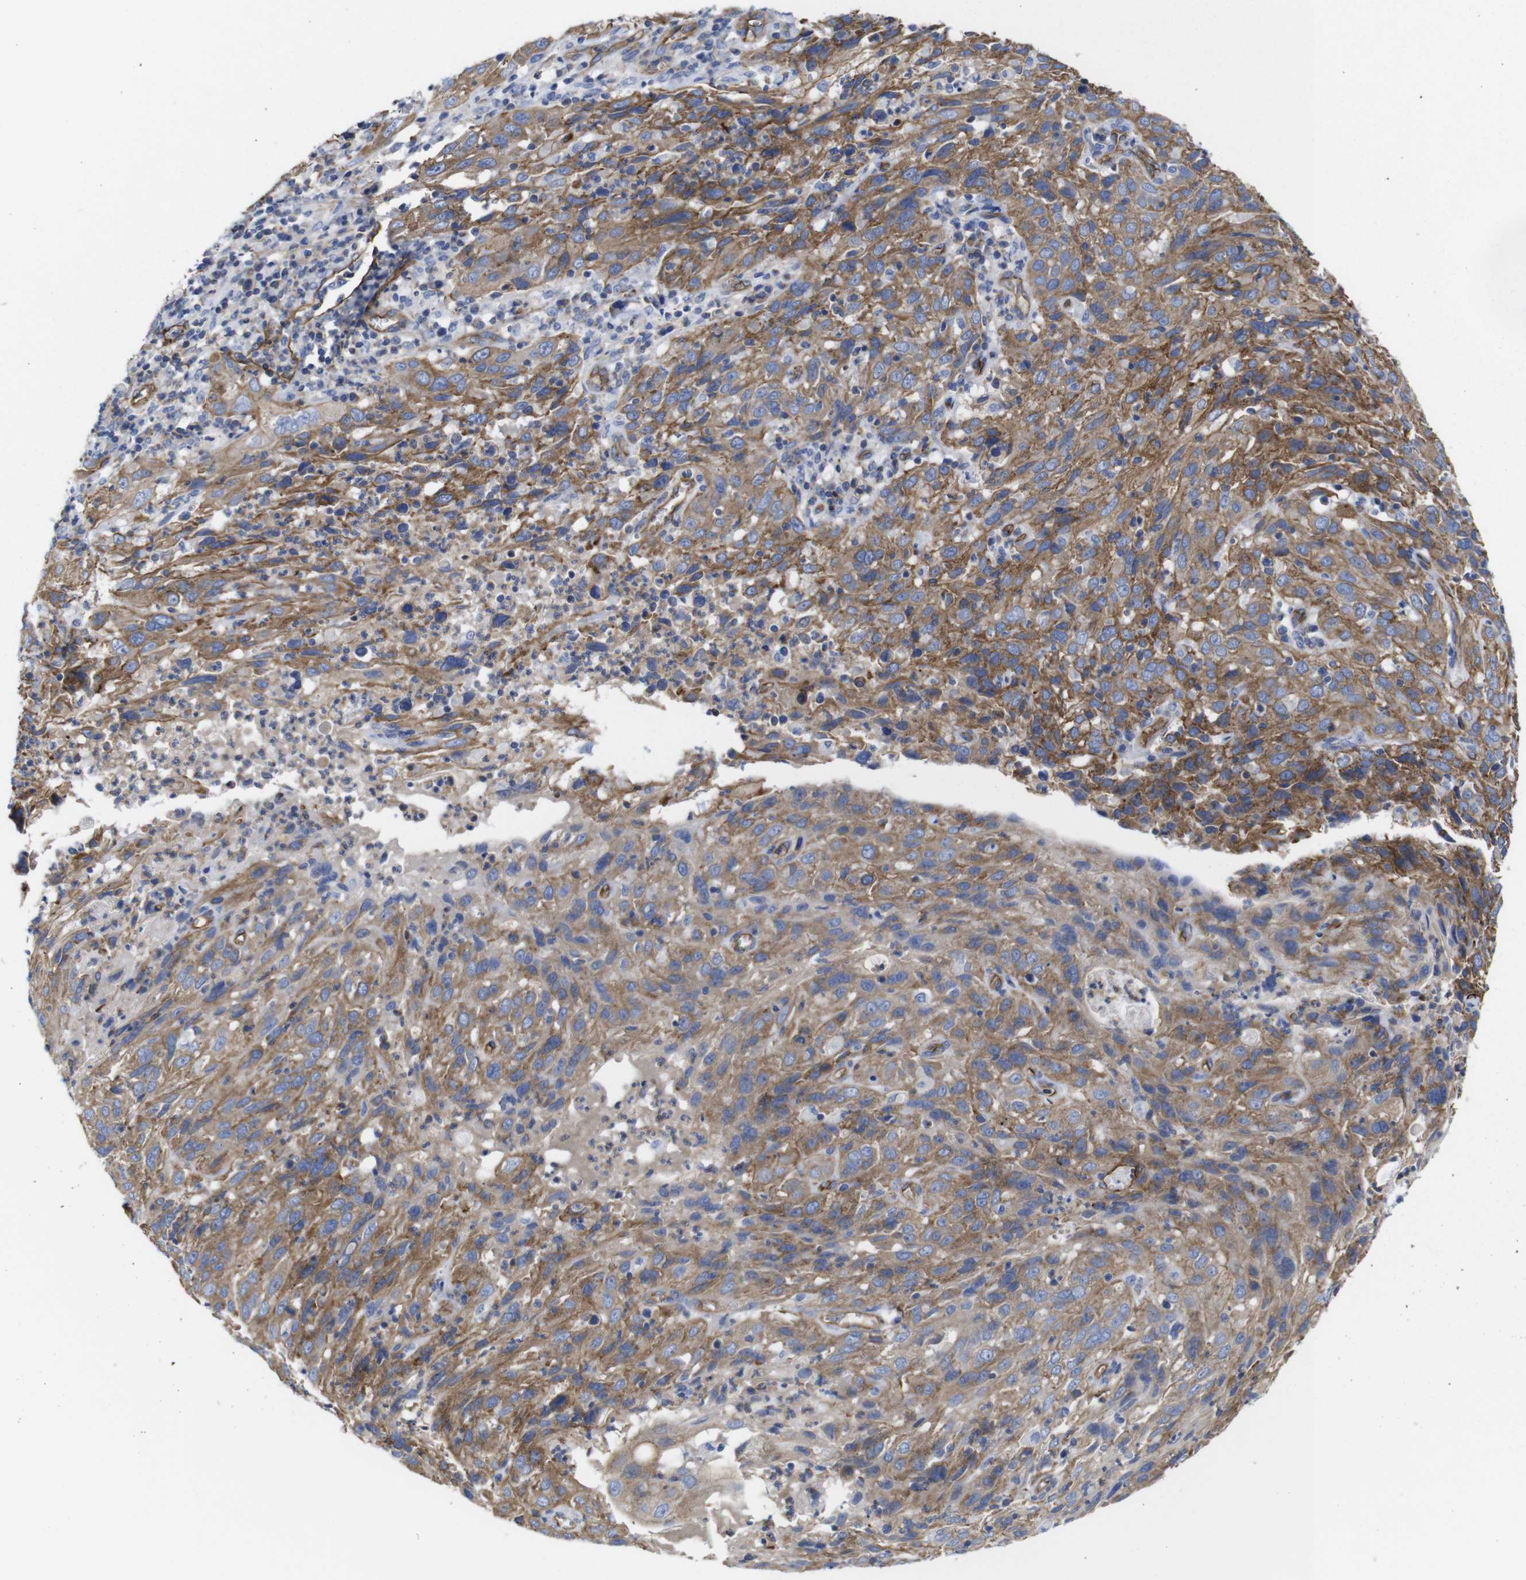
{"staining": {"intensity": "moderate", "quantity": ">75%", "location": "cytoplasmic/membranous"}, "tissue": "cervical cancer", "cell_type": "Tumor cells", "image_type": "cancer", "snomed": [{"axis": "morphology", "description": "Squamous cell carcinoma, NOS"}, {"axis": "topography", "description": "Cervix"}], "caption": "A high-resolution photomicrograph shows immunohistochemistry staining of cervical cancer, which exhibits moderate cytoplasmic/membranous expression in approximately >75% of tumor cells.", "gene": "SPTBN1", "patient": {"sex": "female", "age": 32}}